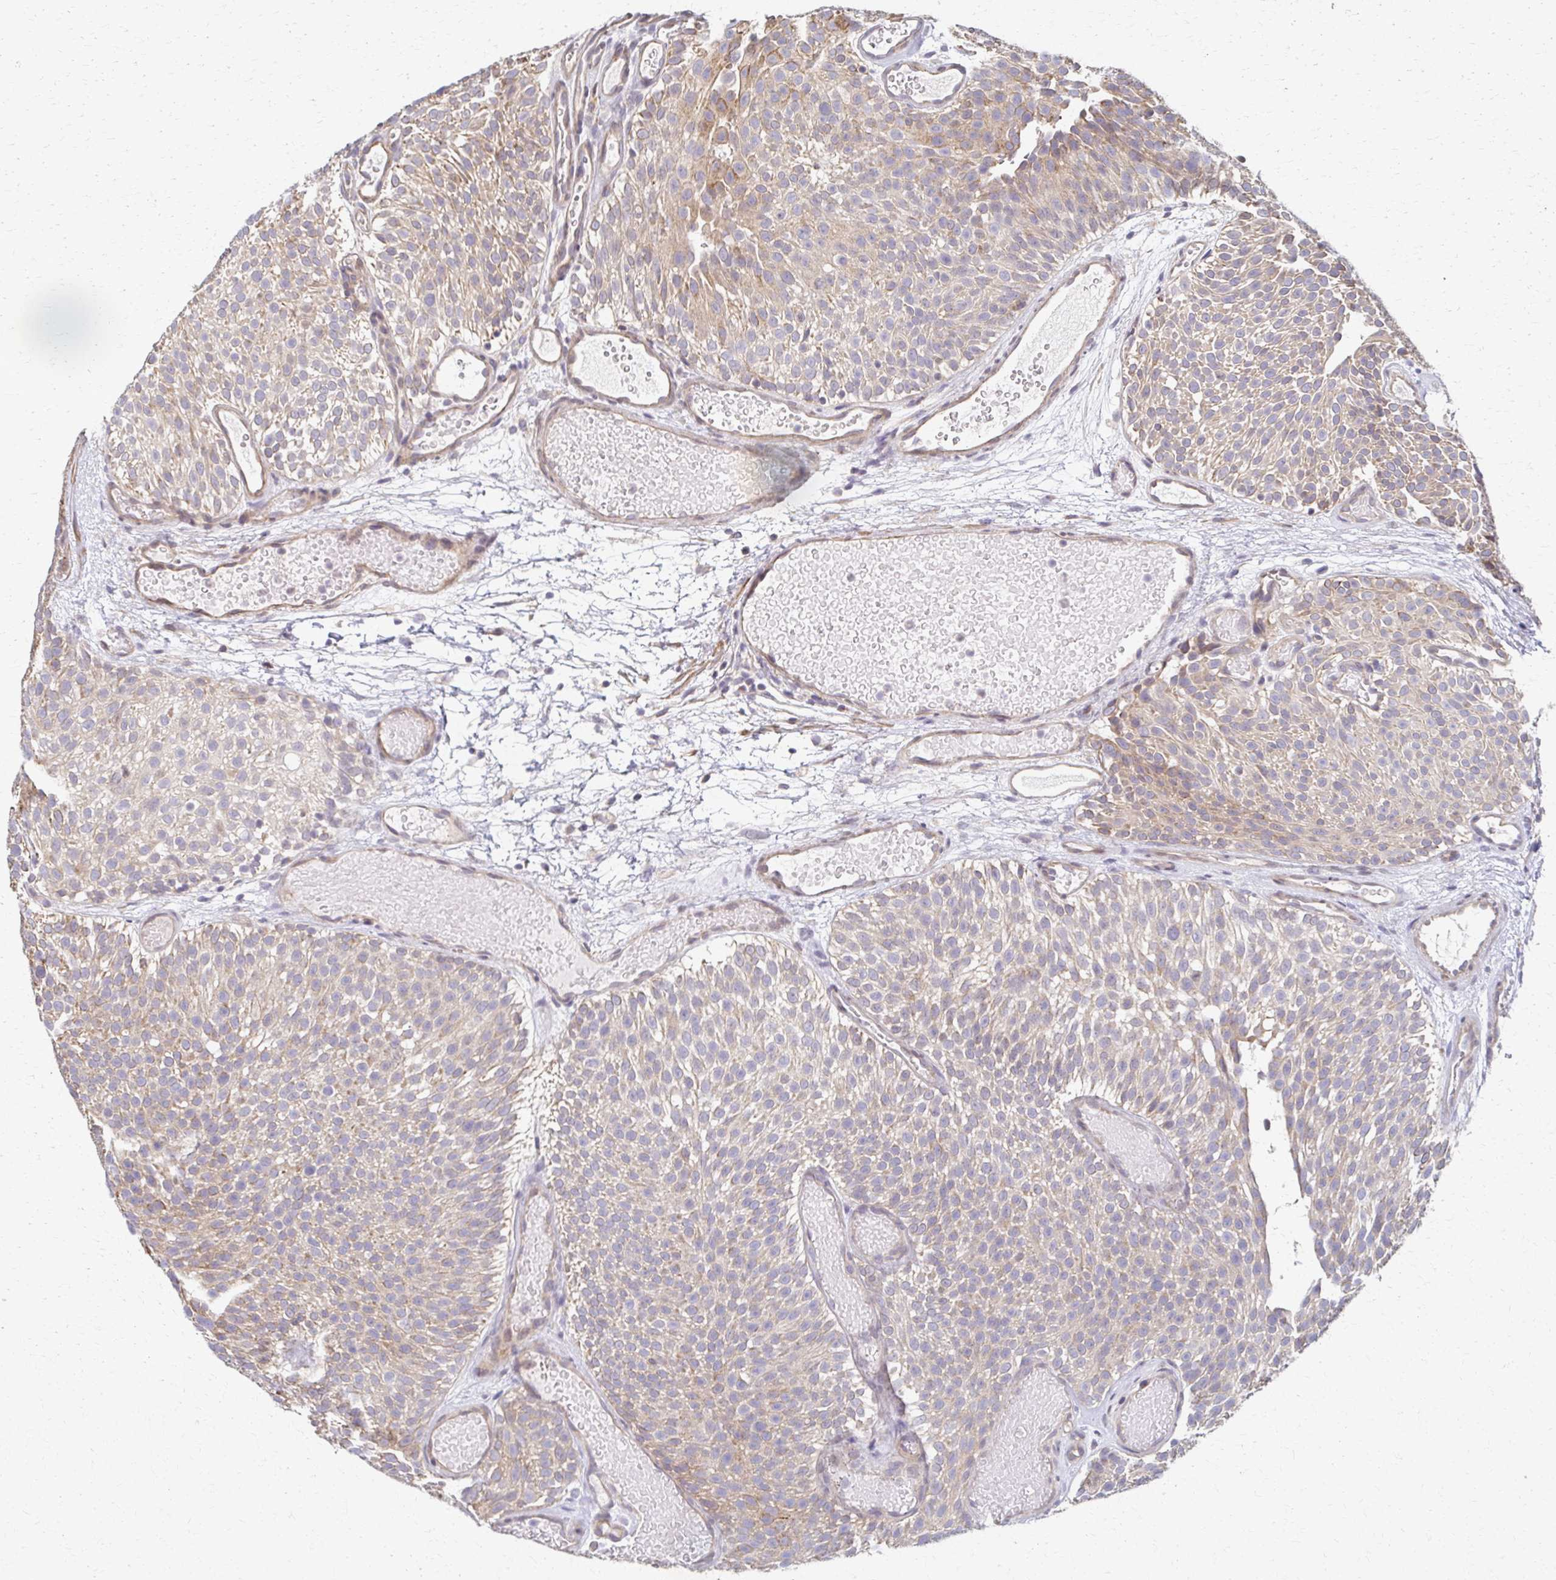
{"staining": {"intensity": "weak", "quantity": "25%-75%", "location": "cytoplasmic/membranous"}, "tissue": "urothelial cancer", "cell_type": "Tumor cells", "image_type": "cancer", "snomed": [{"axis": "morphology", "description": "Urothelial carcinoma, Low grade"}, {"axis": "topography", "description": "Urinary bladder"}], "caption": "Protein expression analysis of human urothelial carcinoma (low-grade) reveals weak cytoplasmic/membranous expression in approximately 25%-75% of tumor cells.", "gene": "EOLA2", "patient": {"sex": "male", "age": 78}}